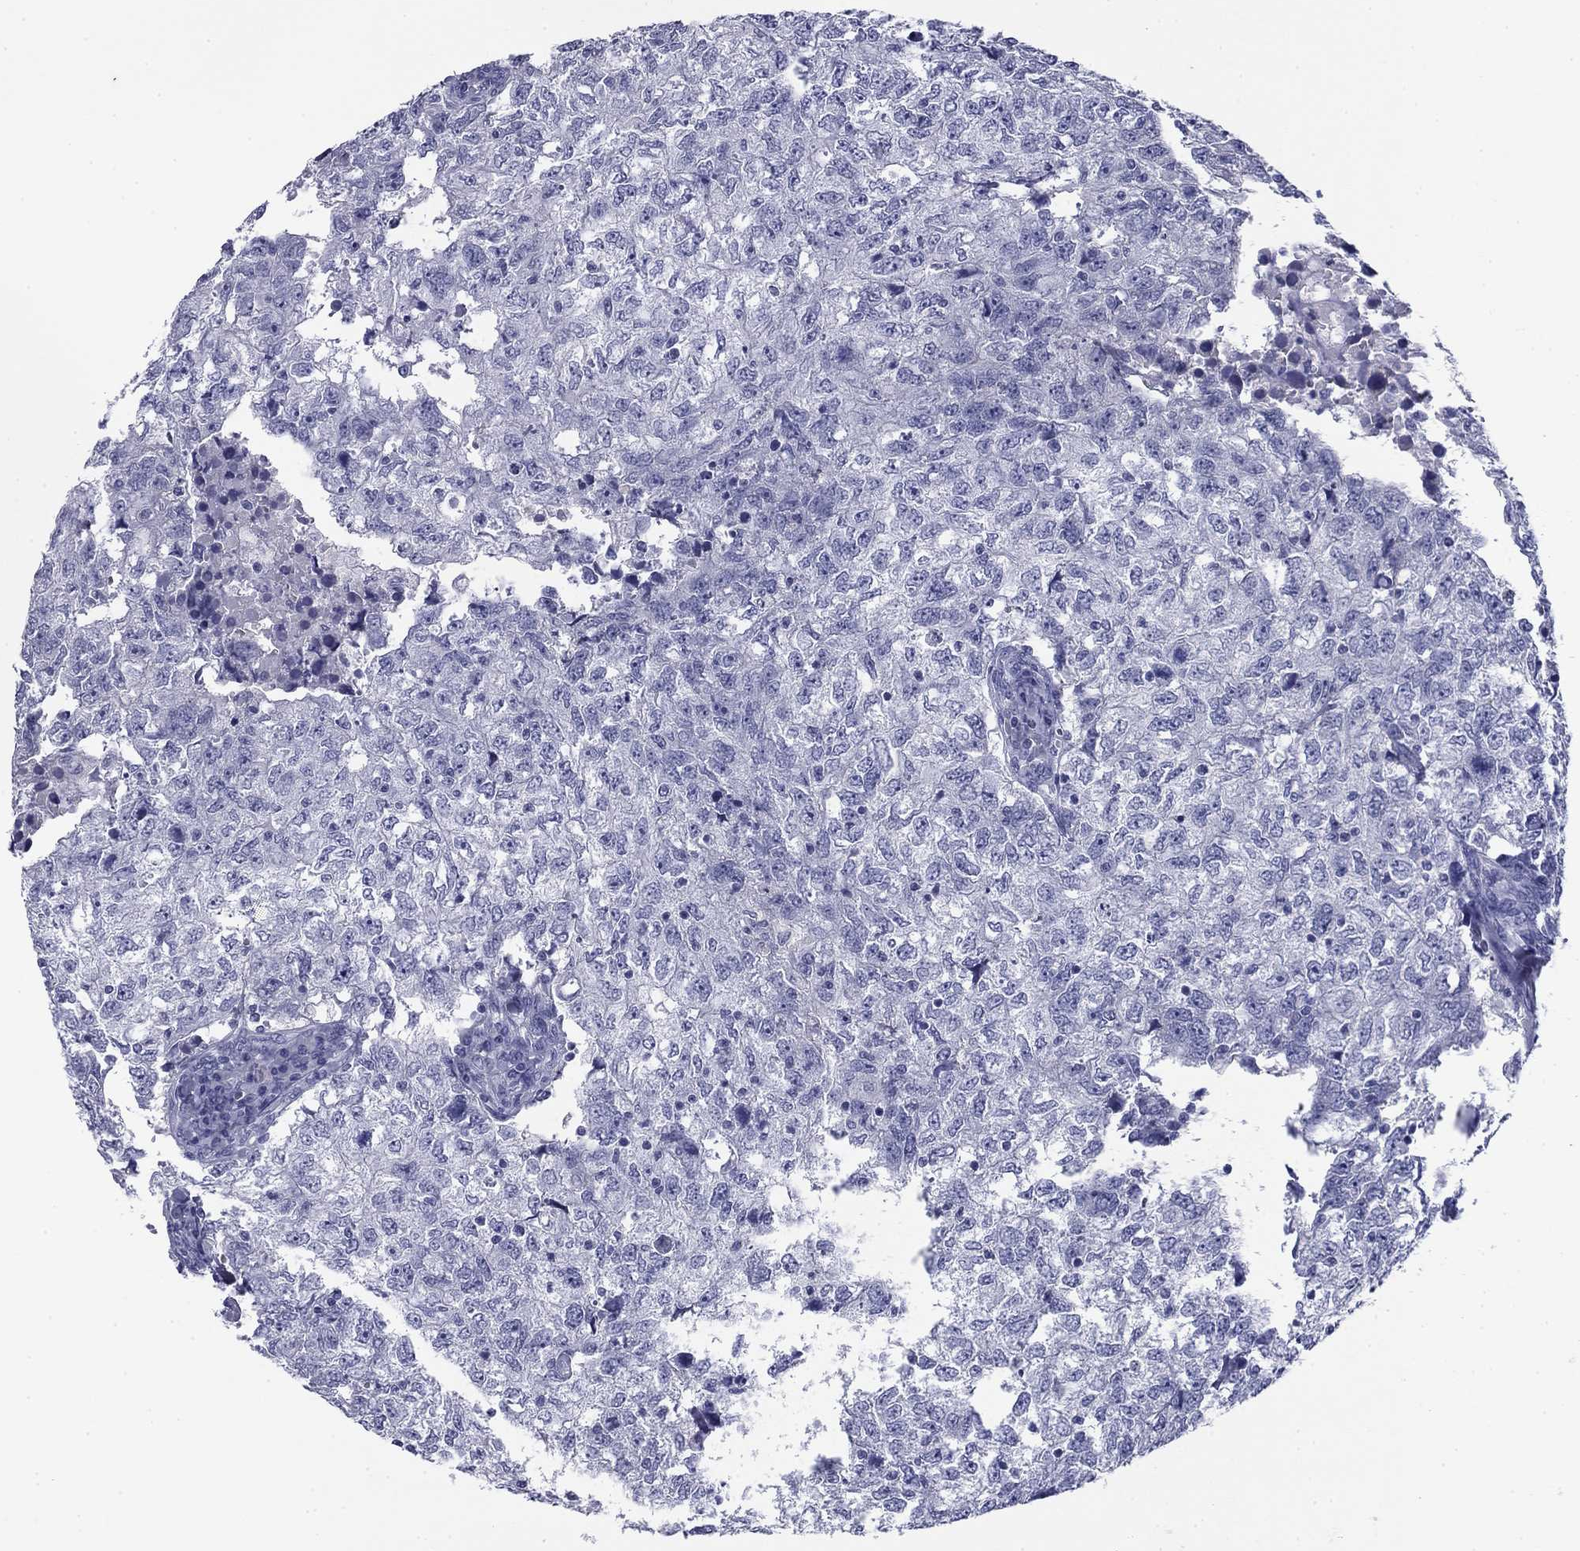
{"staining": {"intensity": "negative", "quantity": "none", "location": "none"}, "tissue": "breast cancer", "cell_type": "Tumor cells", "image_type": "cancer", "snomed": [{"axis": "morphology", "description": "Duct carcinoma"}, {"axis": "topography", "description": "Breast"}], "caption": "Protein analysis of breast cancer (invasive ductal carcinoma) displays no significant positivity in tumor cells.", "gene": "ABCC2", "patient": {"sex": "female", "age": 30}}